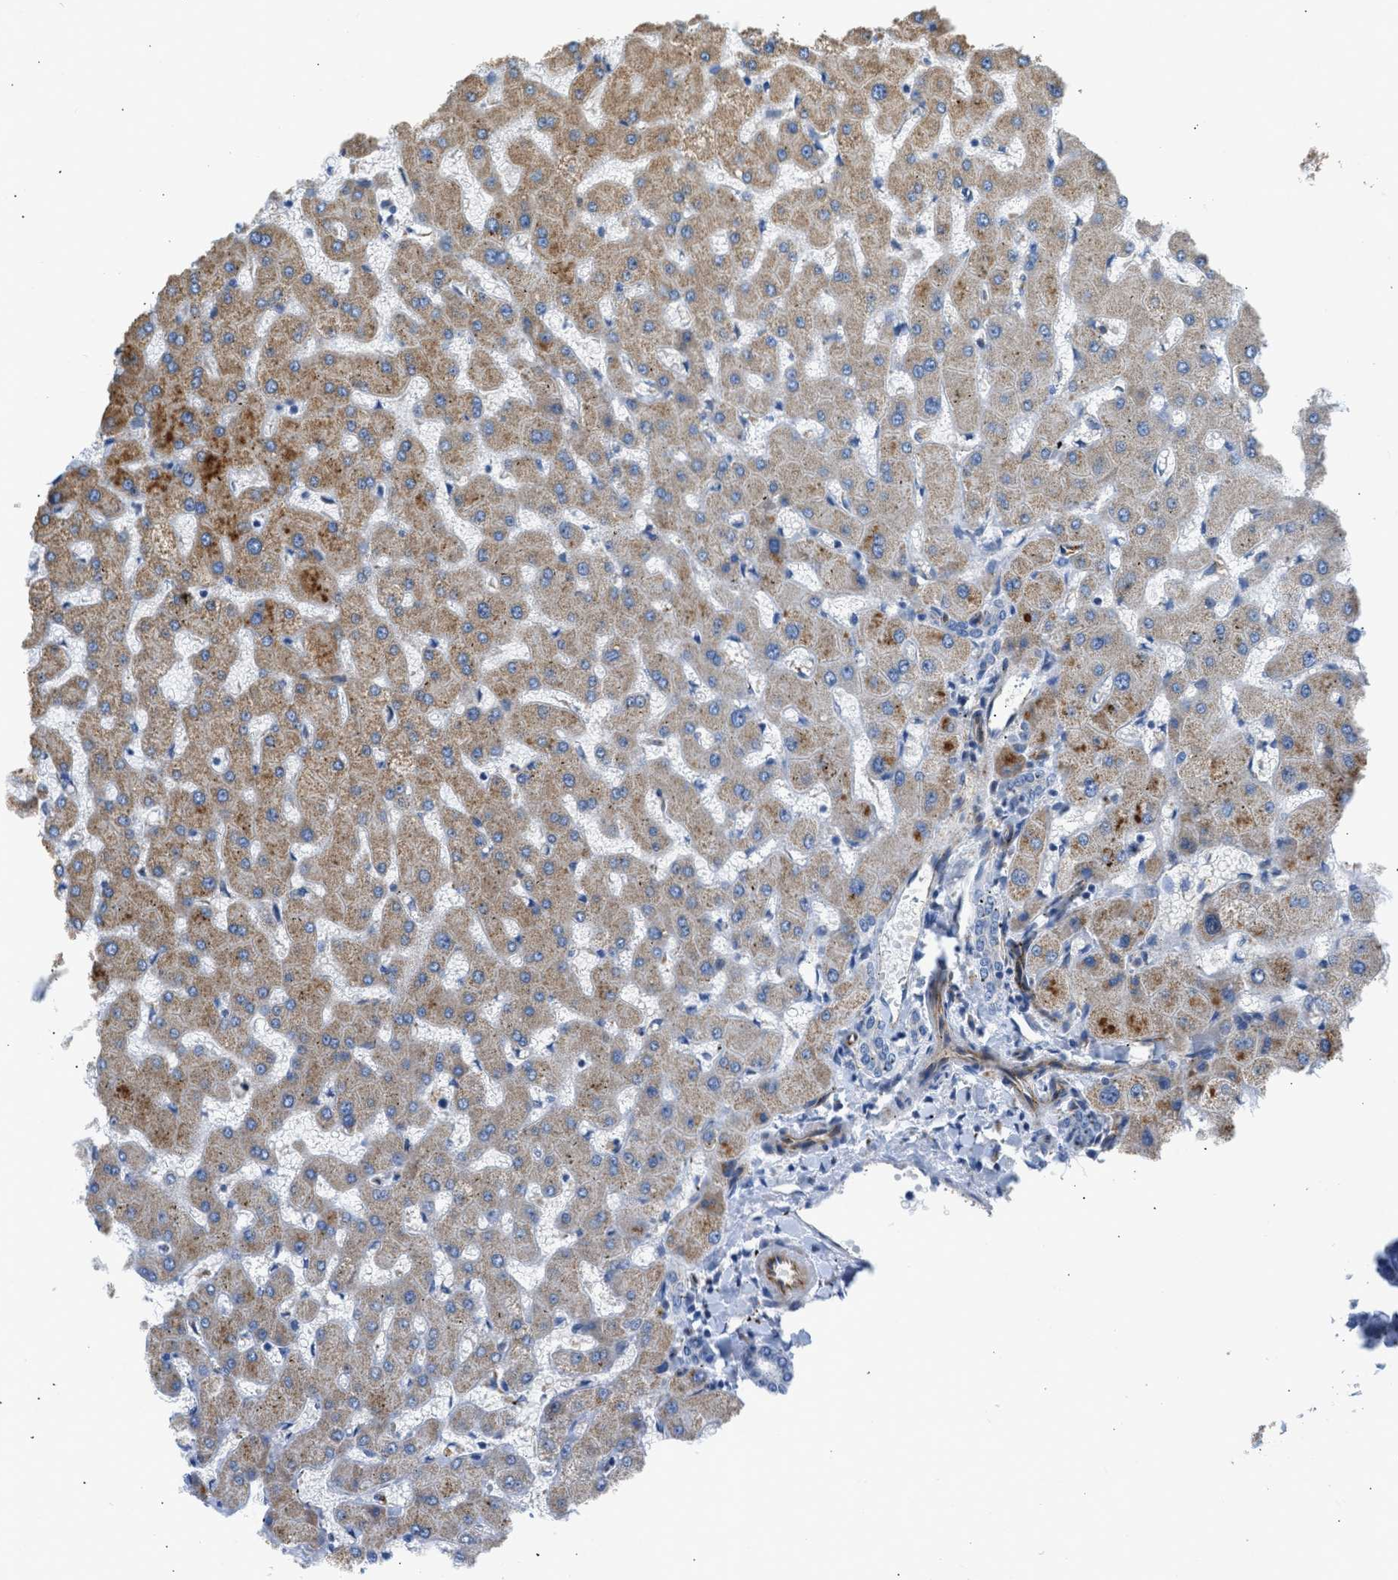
{"staining": {"intensity": "negative", "quantity": "none", "location": "none"}, "tissue": "liver", "cell_type": "Cholangiocytes", "image_type": "normal", "snomed": [{"axis": "morphology", "description": "Normal tissue, NOS"}, {"axis": "topography", "description": "Liver"}], "caption": "This is an IHC photomicrograph of normal human liver. There is no expression in cholangiocytes.", "gene": "ULK4", "patient": {"sex": "female", "age": 63}}